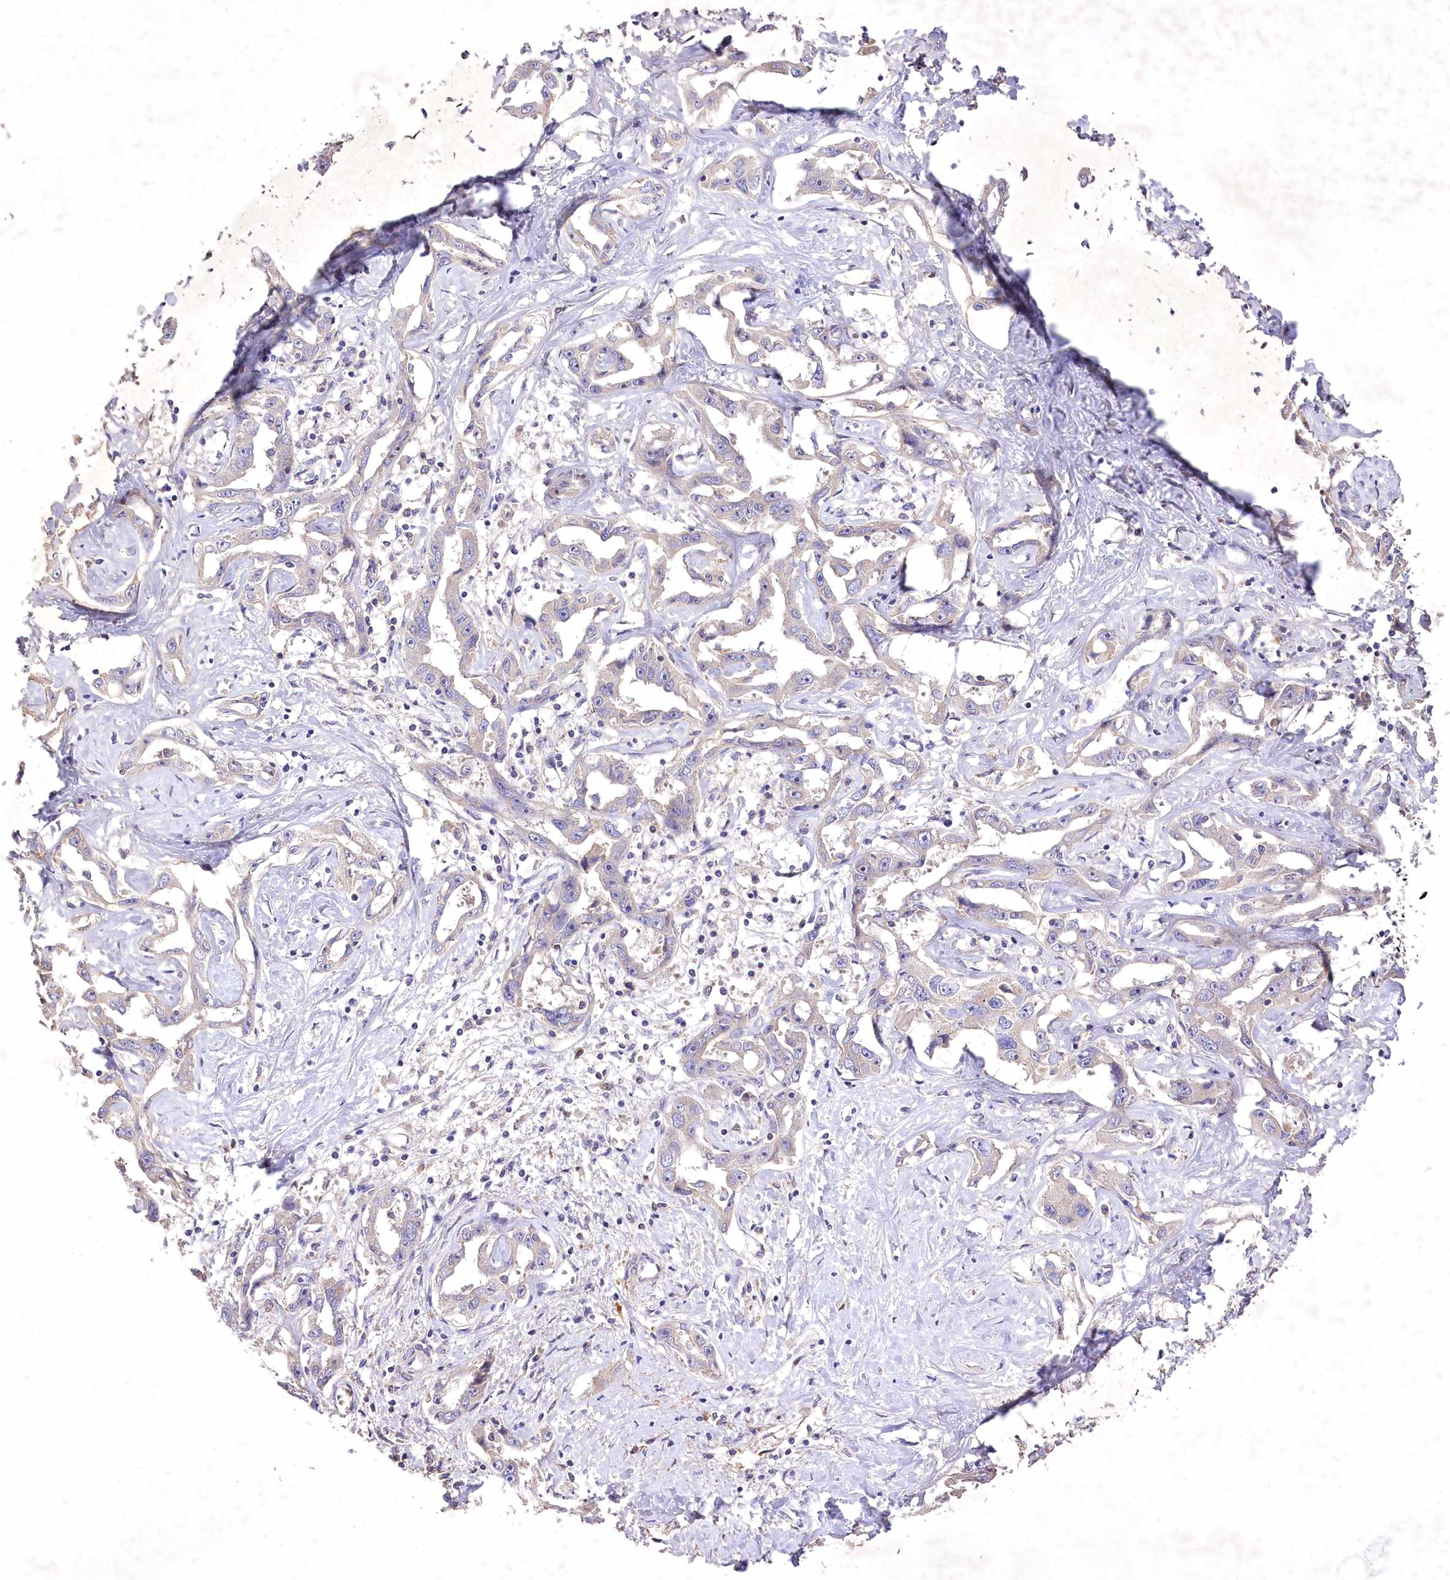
{"staining": {"intensity": "weak", "quantity": "<25%", "location": "cytoplasmic/membranous"}, "tissue": "liver cancer", "cell_type": "Tumor cells", "image_type": "cancer", "snomed": [{"axis": "morphology", "description": "Cholangiocarcinoma"}, {"axis": "topography", "description": "Liver"}], "caption": "Liver cancer (cholangiocarcinoma) was stained to show a protein in brown. There is no significant positivity in tumor cells.", "gene": "PCYOX1L", "patient": {"sex": "male", "age": 59}}